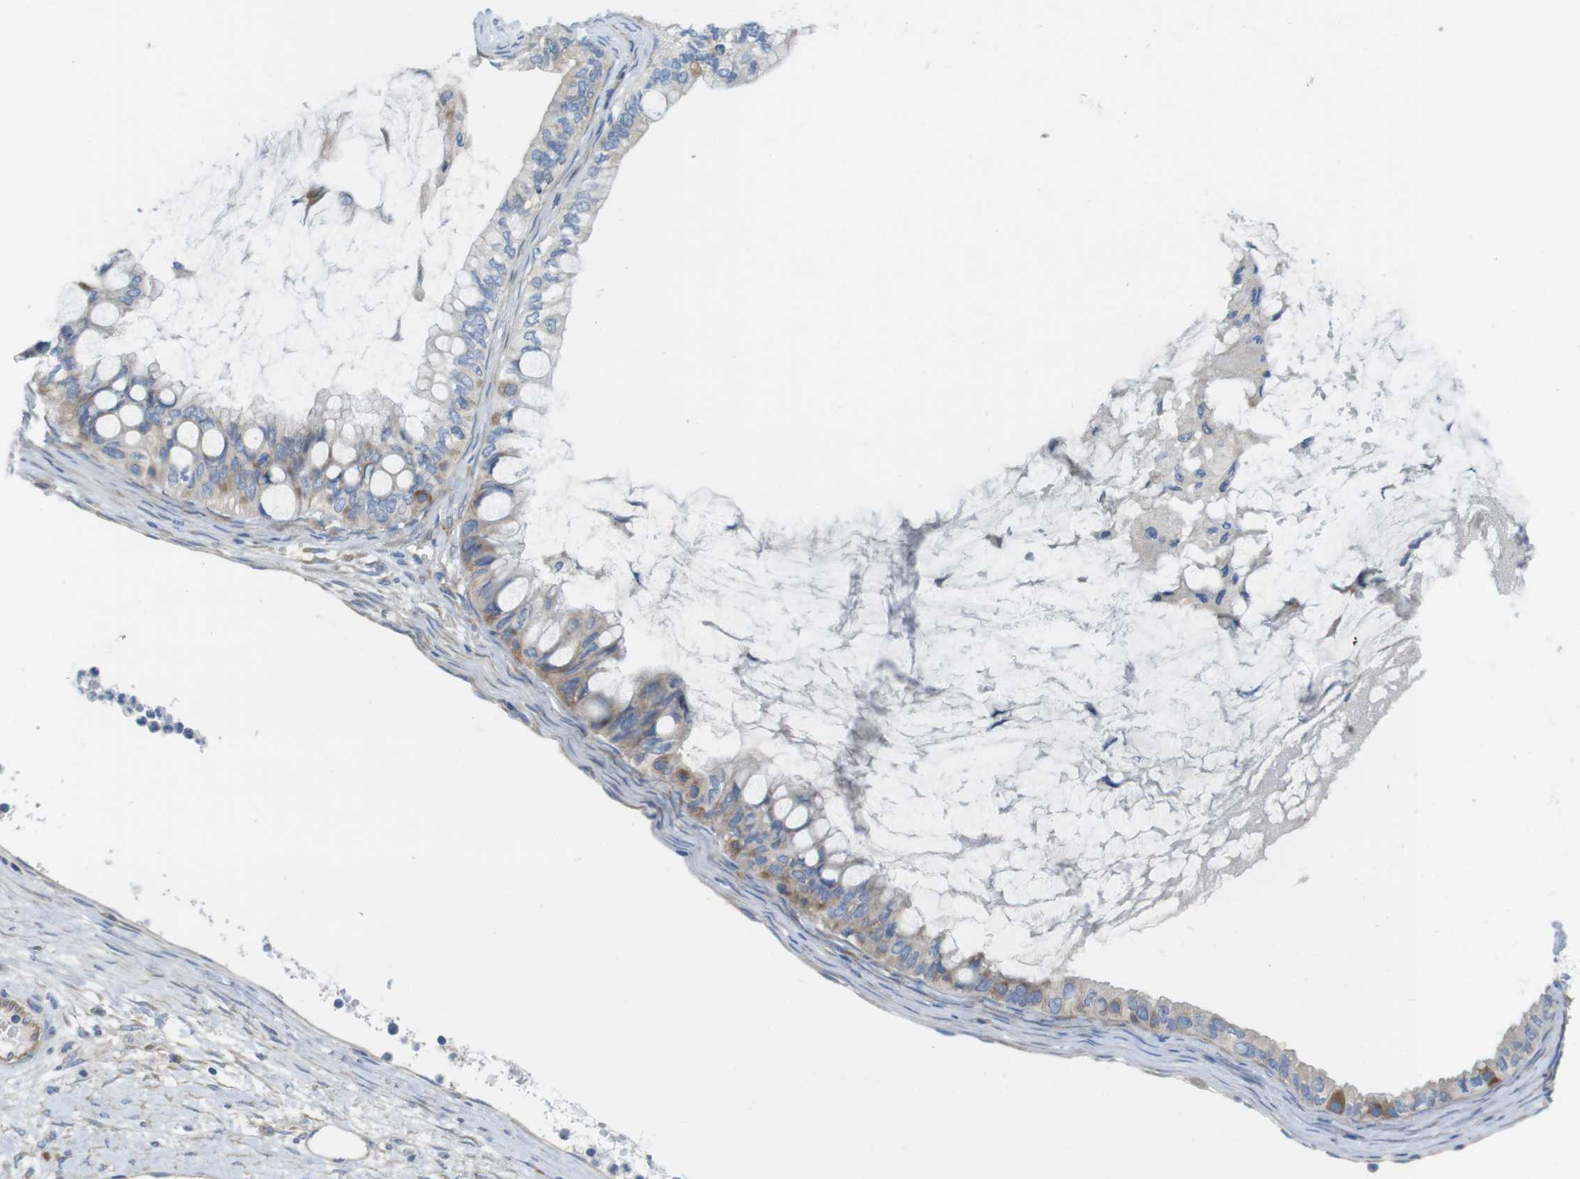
{"staining": {"intensity": "weak", "quantity": "25%-75%", "location": "cytoplasmic/membranous"}, "tissue": "ovarian cancer", "cell_type": "Tumor cells", "image_type": "cancer", "snomed": [{"axis": "morphology", "description": "Cystadenocarcinoma, mucinous, NOS"}, {"axis": "topography", "description": "Ovary"}], "caption": "A low amount of weak cytoplasmic/membranous positivity is present in about 25%-75% of tumor cells in mucinous cystadenocarcinoma (ovarian) tissue.", "gene": "TMEM234", "patient": {"sex": "female", "age": 80}}